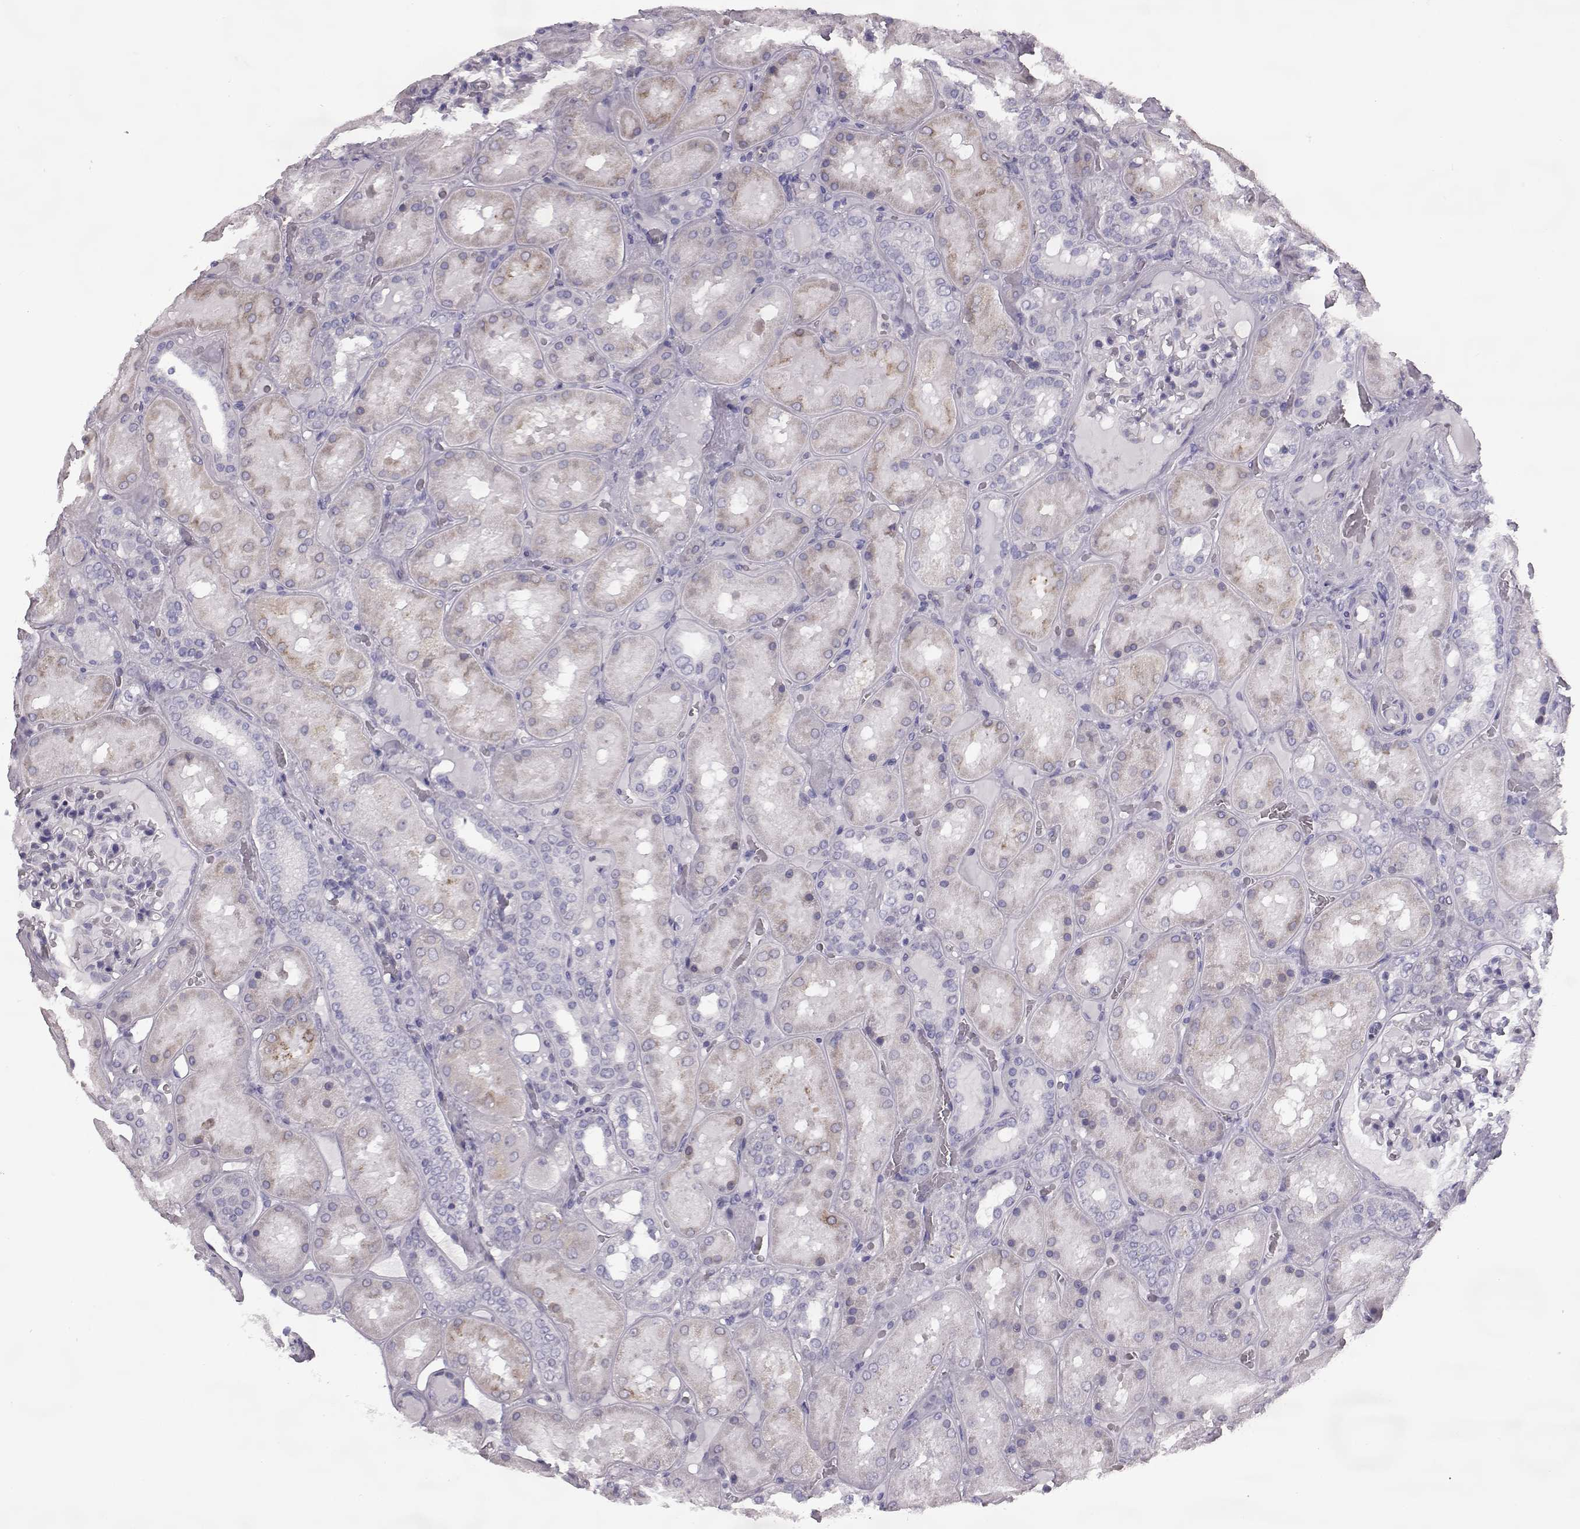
{"staining": {"intensity": "weak", "quantity": "<25%", "location": "cytoplasmic/membranous"}, "tissue": "kidney", "cell_type": "Cells in glomeruli", "image_type": "normal", "snomed": [{"axis": "morphology", "description": "Normal tissue, NOS"}, {"axis": "topography", "description": "Kidney"}], "caption": "The immunohistochemistry image has no significant expression in cells in glomeruli of kidney. (DAB immunohistochemistry visualized using brightfield microscopy, high magnification).", "gene": "ELOVL5", "patient": {"sex": "male", "age": 73}}